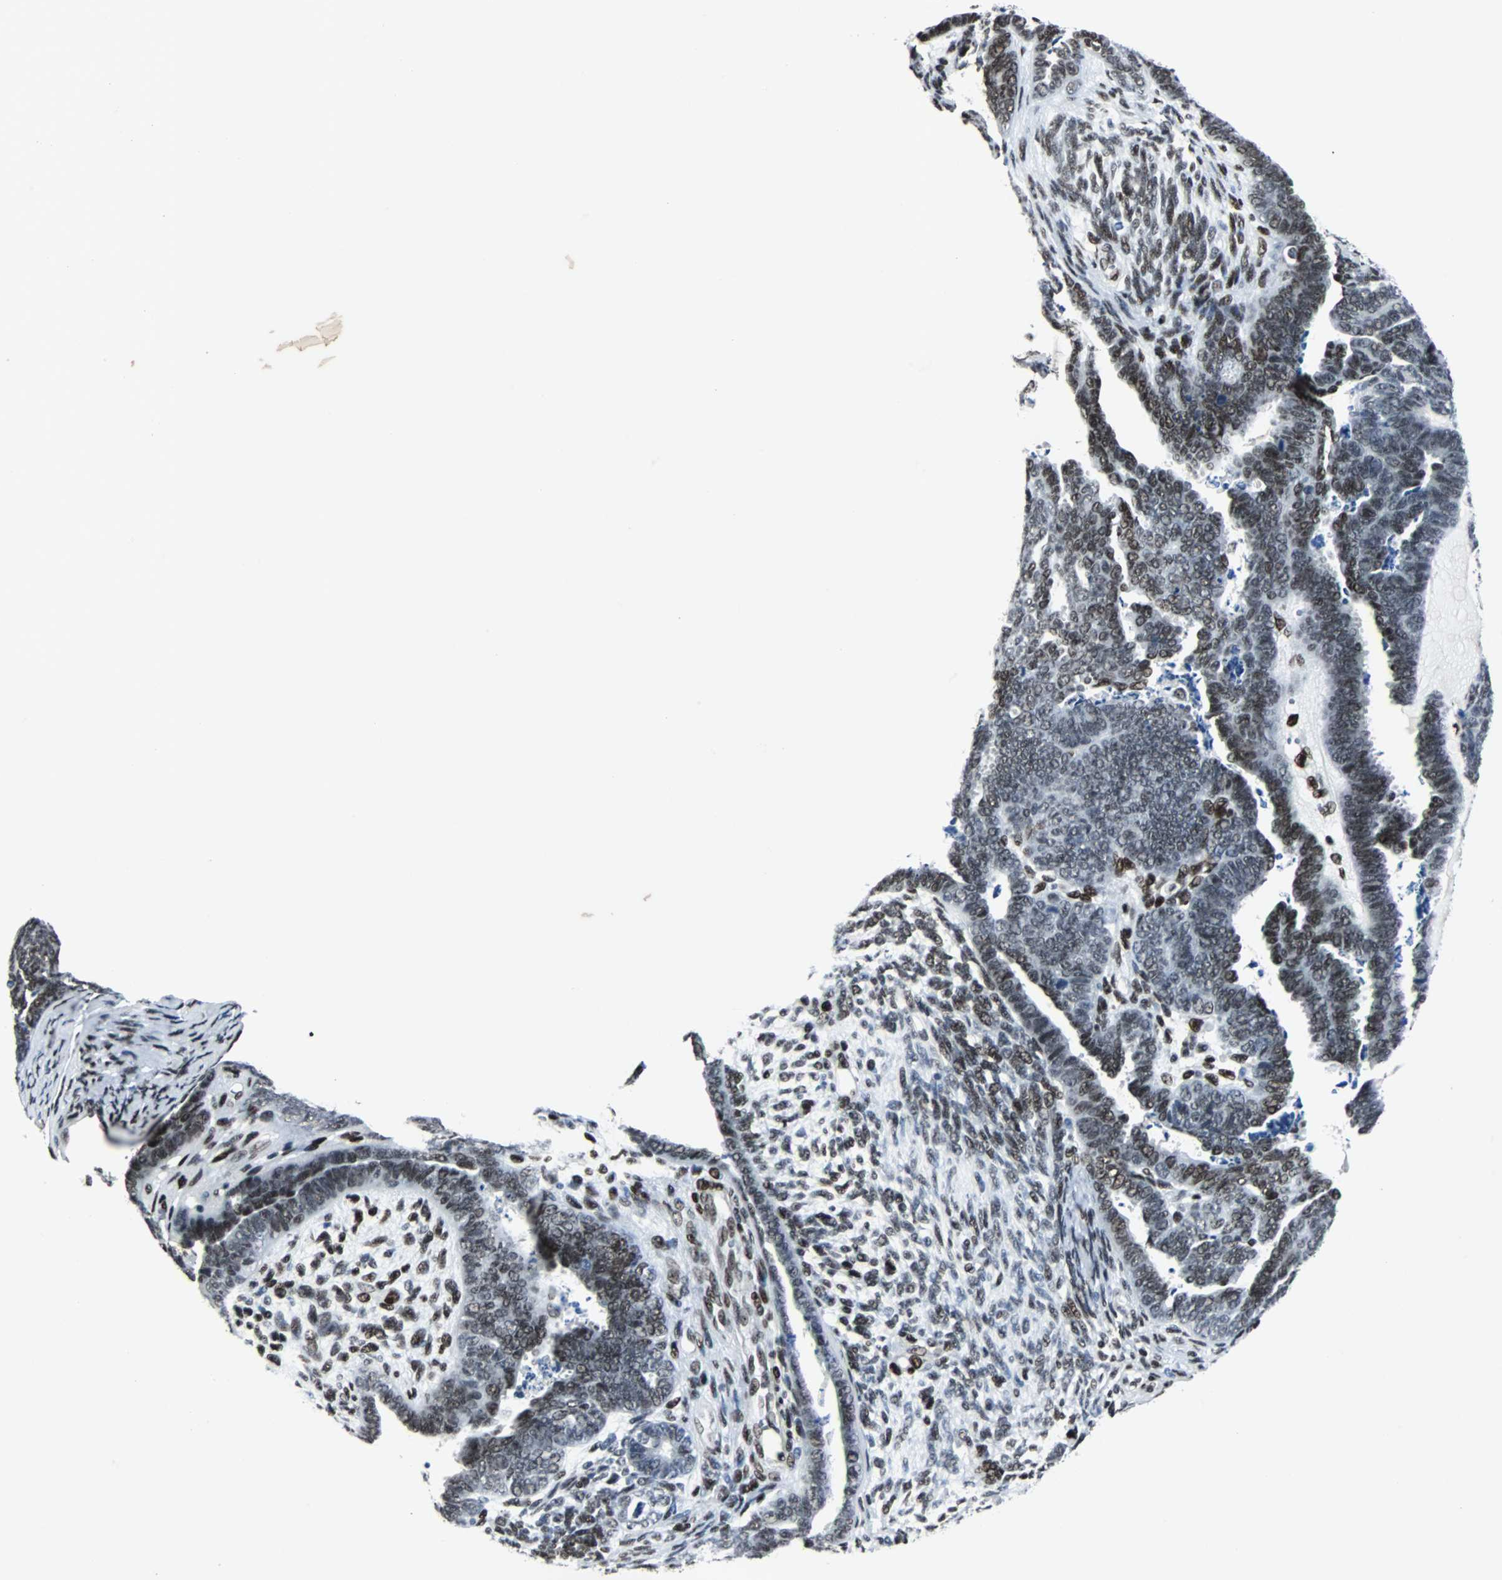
{"staining": {"intensity": "moderate", "quantity": ">75%", "location": "nuclear"}, "tissue": "endometrial cancer", "cell_type": "Tumor cells", "image_type": "cancer", "snomed": [{"axis": "morphology", "description": "Neoplasm, malignant, NOS"}, {"axis": "topography", "description": "Endometrium"}], "caption": "Brown immunohistochemical staining in endometrial cancer reveals moderate nuclear positivity in about >75% of tumor cells.", "gene": "MEF2D", "patient": {"sex": "female", "age": 74}}